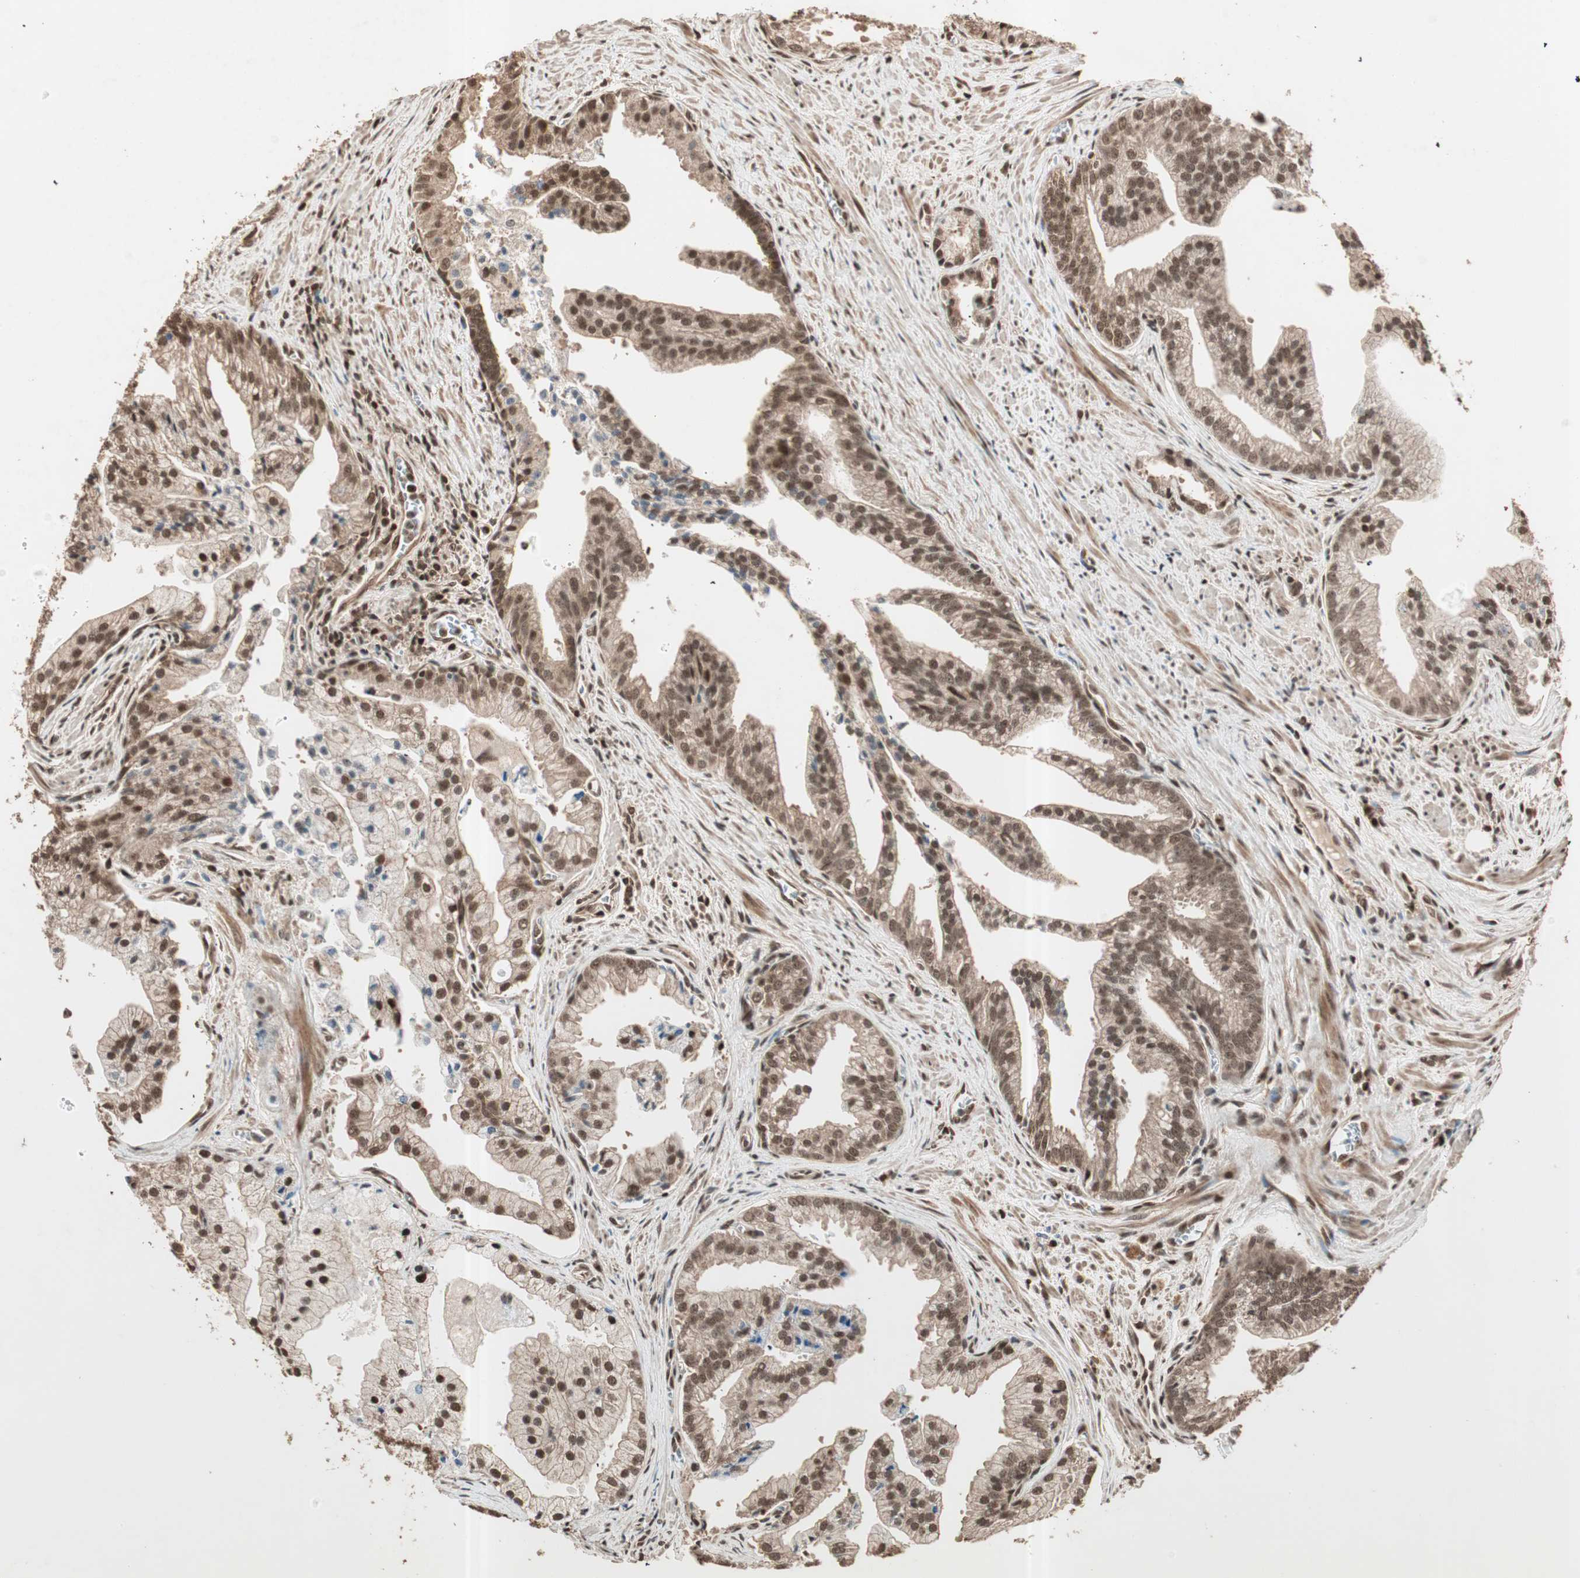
{"staining": {"intensity": "strong", "quantity": ">75%", "location": "cytoplasmic/membranous,nuclear"}, "tissue": "prostate cancer", "cell_type": "Tumor cells", "image_type": "cancer", "snomed": [{"axis": "morphology", "description": "Adenocarcinoma, High grade"}, {"axis": "topography", "description": "Prostate"}], "caption": "High-power microscopy captured an IHC image of prostate adenocarcinoma (high-grade), revealing strong cytoplasmic/membranous and nuclear positivity in approximately >75% of tumor cells.", "gene": "ALKBH5", "patient": {"sex": "male", "age": 67}}